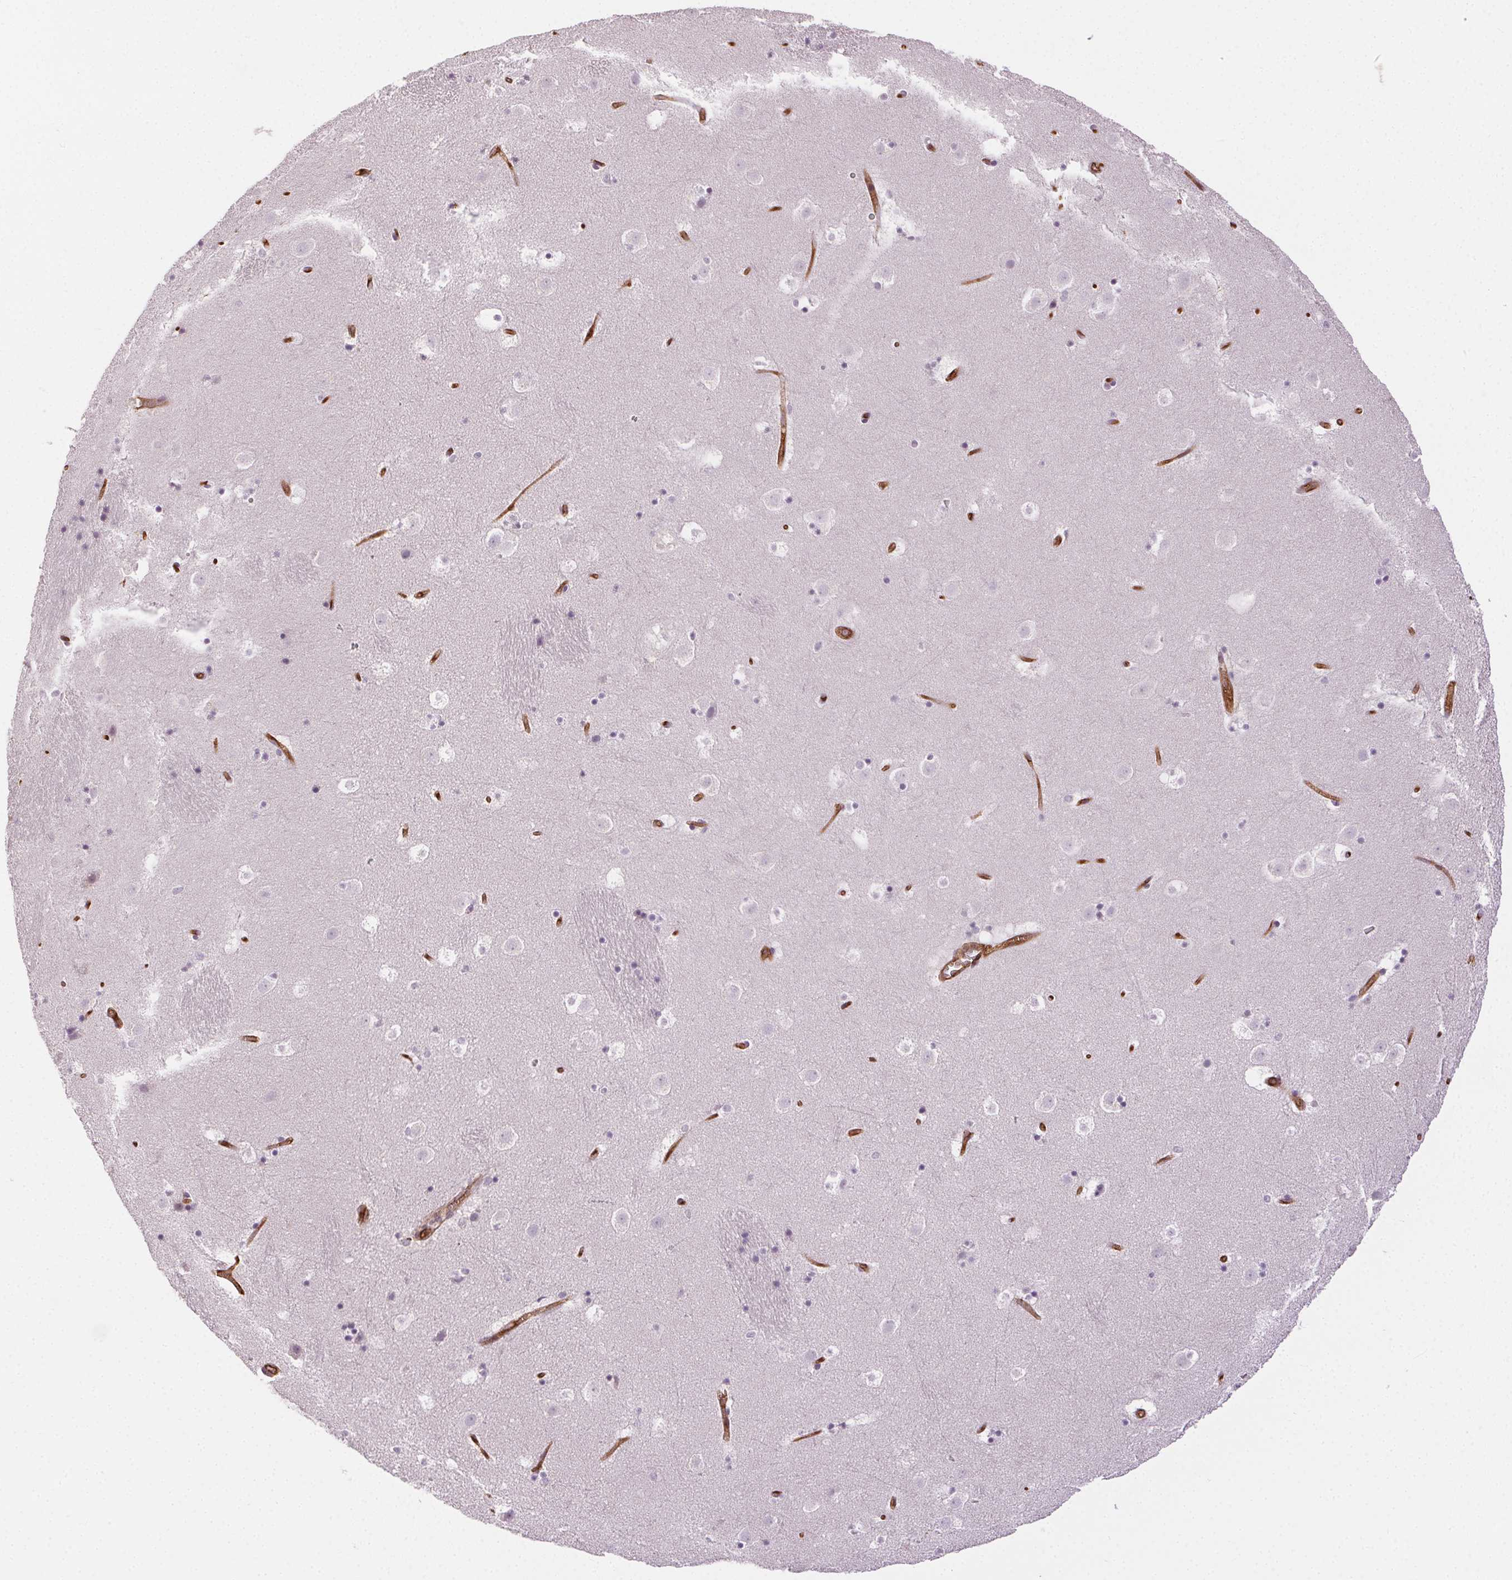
{"staining": {"intensity": "negative", "quantity": "none", "location": "none"}, "tissue": "caudate", "cell_type": "Glial cells", "image_type": "normal", "snomed": [{"axis": "morphology", "description": "Normal tissue, NOS"}, {"axis": "topography", "description": "Lateral ventricle wall"}], "caption": "Normal caudate was stained to show a protein in brown. There is no significant expression in glial cells. (Brightfield microscopy of DAB IHC at high magnification).", "gene": "PODXL", "patient": {"sex": "male", "age": 37}}